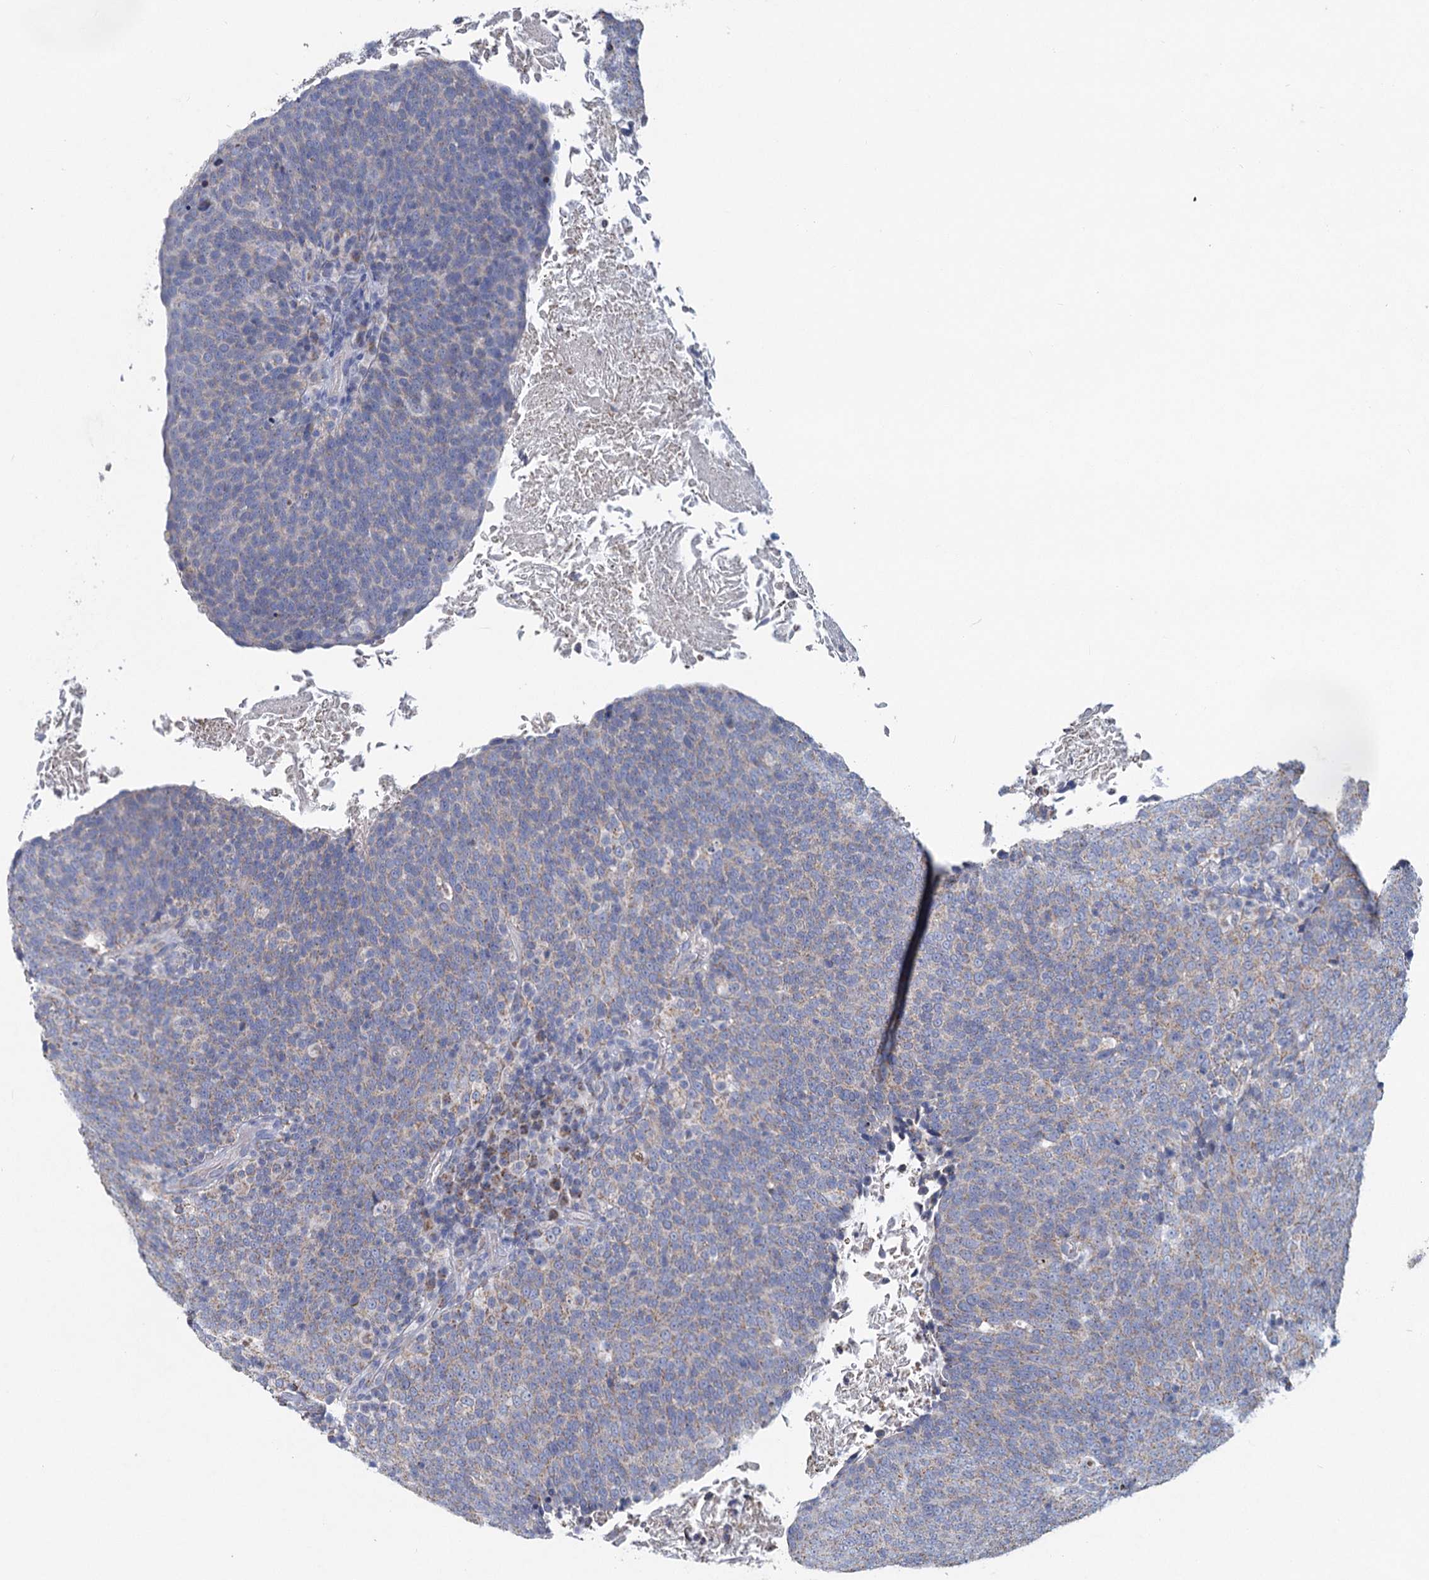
{"staining": {"intensity": "weak", "quantity": "25%-75%", "location": "cytoplasmic/membranous"}, "tissue": "head and neck cancer", "cell_type": "Tumor cells", "image_type": "cancer", "snomed": [{"axis": "morphology", "description": "Squamous cell carcinoma, NOS"}, {"axis": "morphology", "description": "Squamous cell carcinoma, metastatic, NOS"}, {"axis": "topography", "description": "Lymph node"}, {"axis": "topography", "description": "Head-Neck"}], "caption": "Metastatic squamous cell carcinoma (head and neck) stained for a protein exhibits weak cytoplasmic/membranous positivity in tumor cells.", "gene": "NDUFC2", "patient": {"sex": "male", "age": 62}}